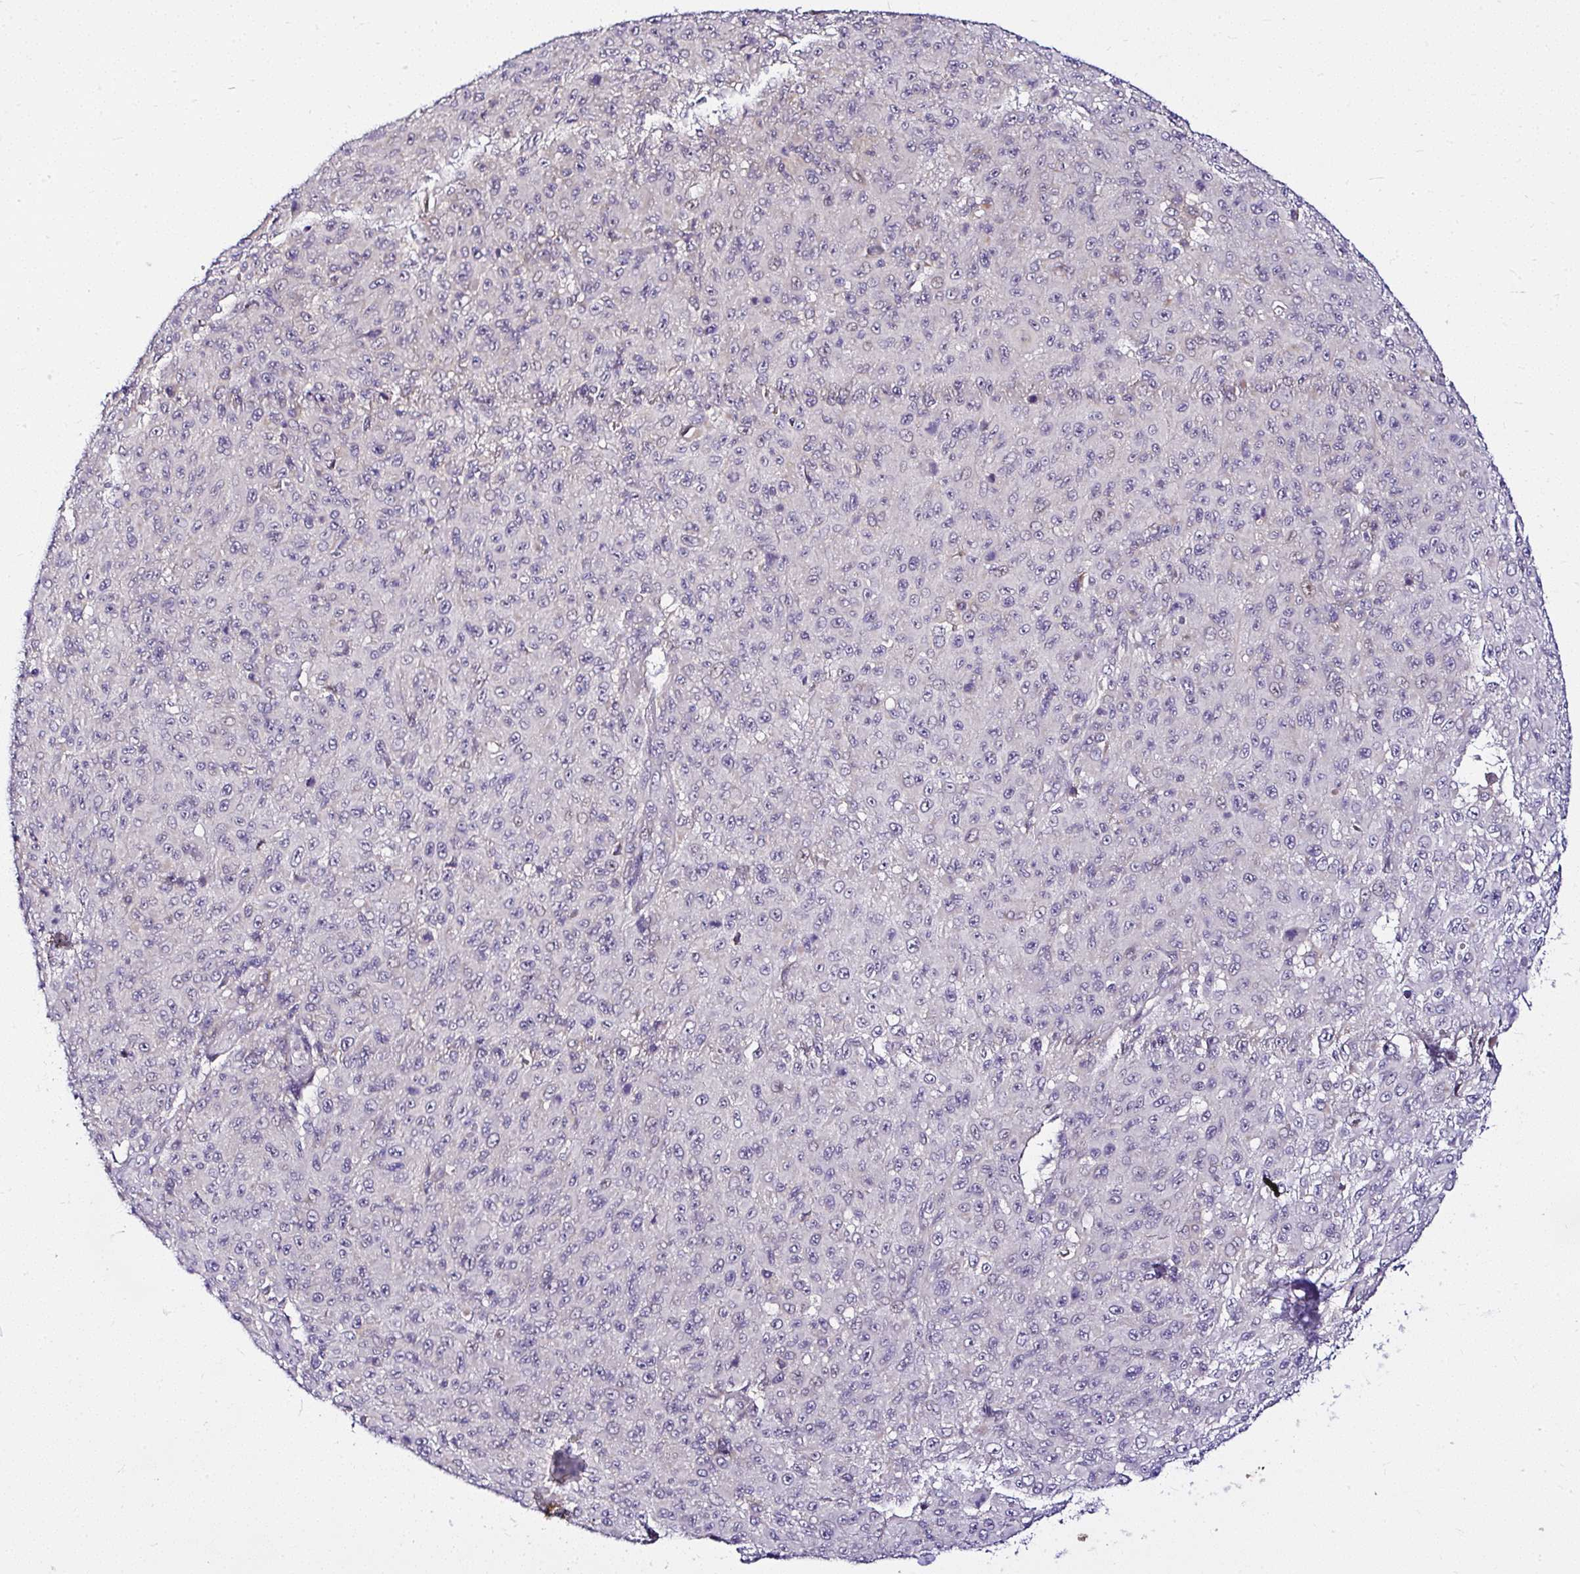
{"staining": {"intensity": "negative", "quantity": "none", "location": "none"}, "tissue": "melanoma", "cell_type": "Tumor cells", "image_type": "cancer", "snomed": [{"axis": "morphology", "description": "Malignant melanoma, NOS"}, {"axis": "topography", "description": "Skin"}], "caption": "A high-resolution micrograph shows immunohistochemistry (IHC) staining of malignant melanoma, which reveals no significant expression in tumor cells. The staining is performed using DAB brown chromogen with nuclei counter-stained in using hematoxylin.", "gene": "DEPDC5", "patient": {"sex": "male", "age": 46}}